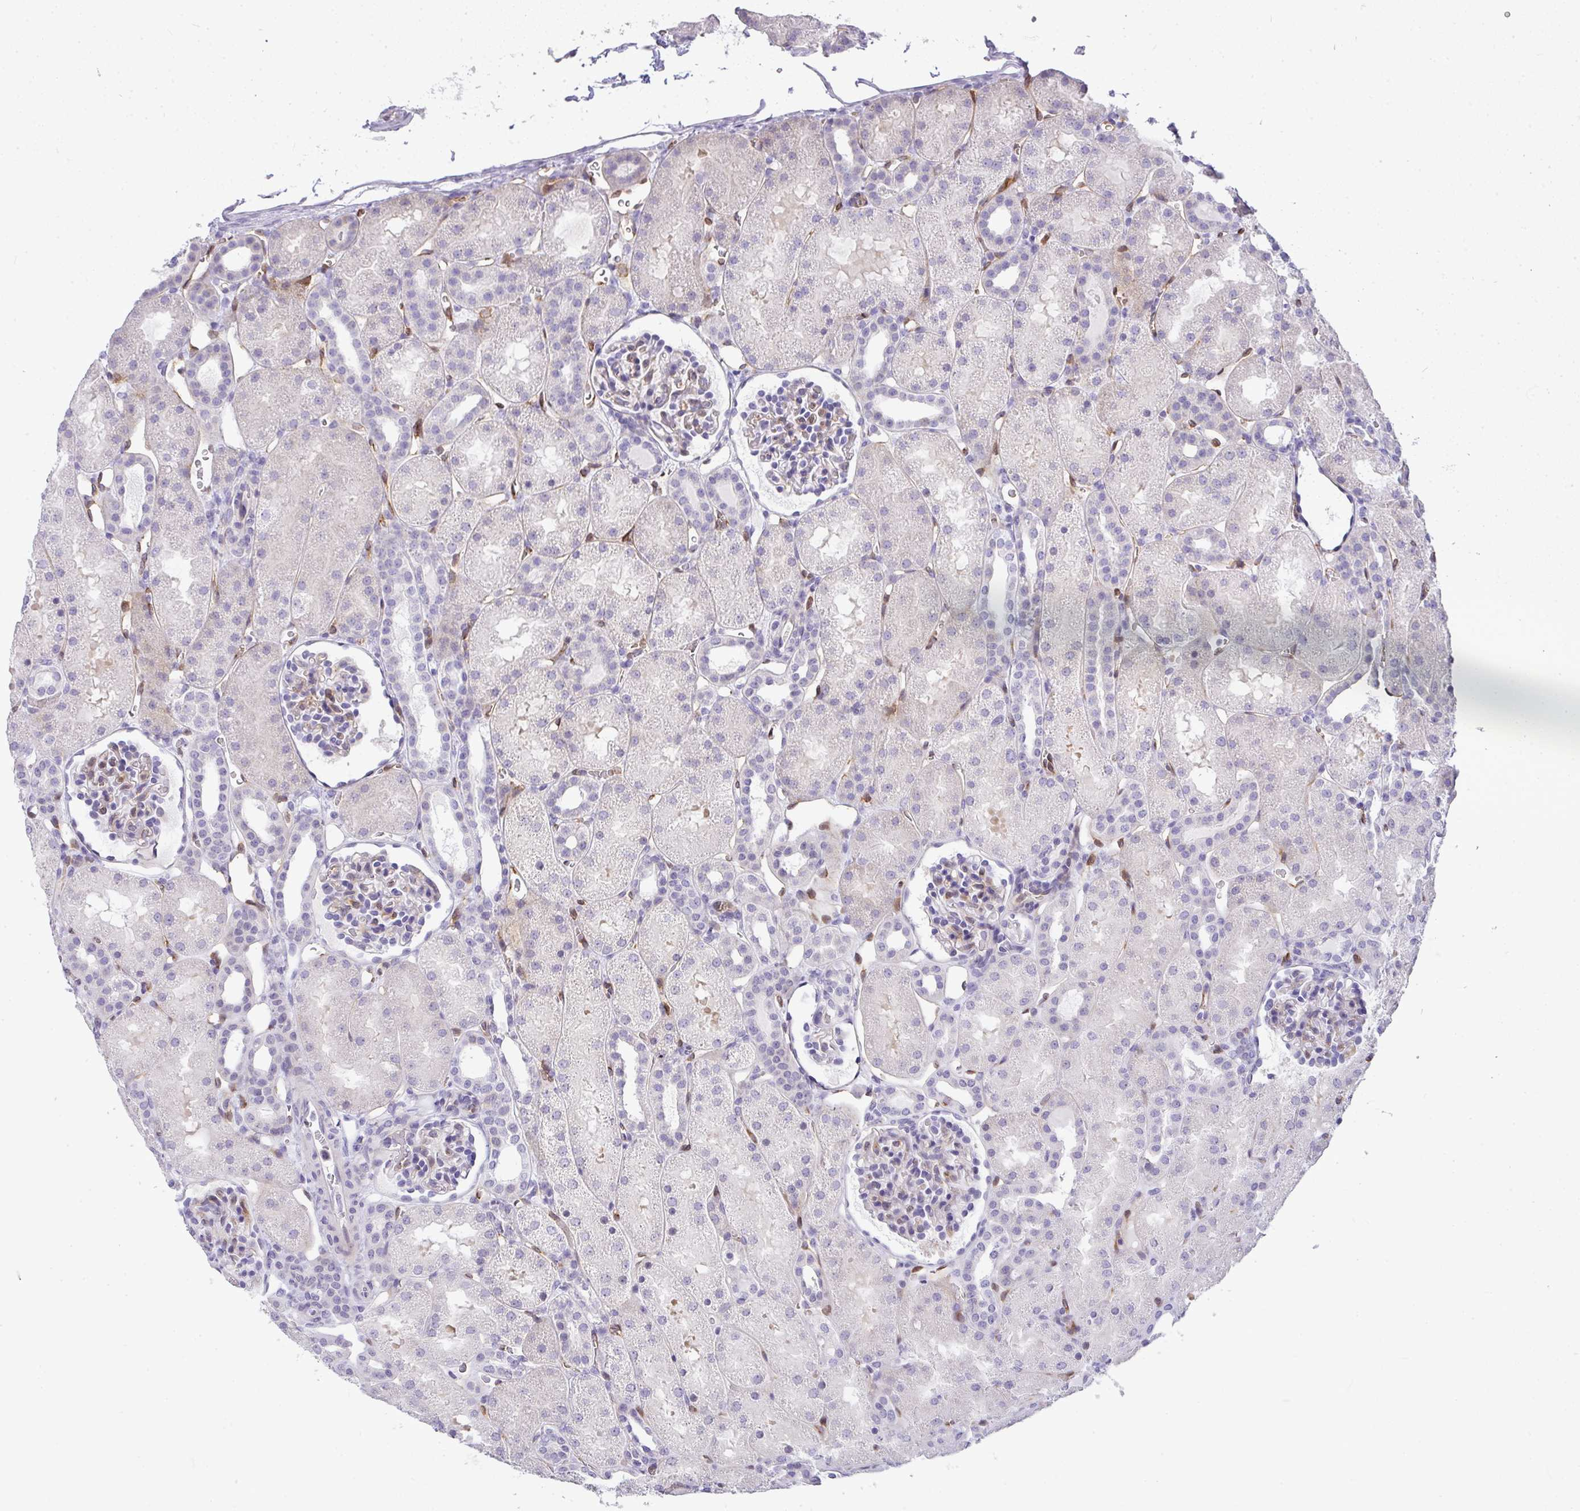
{"staining": {"intensity": "weak", "quantity": "25%-75%", "location": "cytoplasmic/membranous"}, "tissue": "kidney", "cell_type": "Cells in glomeruli", "image_type": "normal", "snomed": [{"axis": "morphology", "description": "Normal tissue, NOS"}, {"axis": "topography", "description": "Kidney"}], "caption": "Protein staining of unremarkable kidney shows weak cytoplasmic/membranous expression in approximately 25%-75% of cells in glomeruli. The protein of interest is shown in brown color, while the nuclei are stained blue.", "gene": "LIPE", "patient": {"sex": "male", "age": 2}}